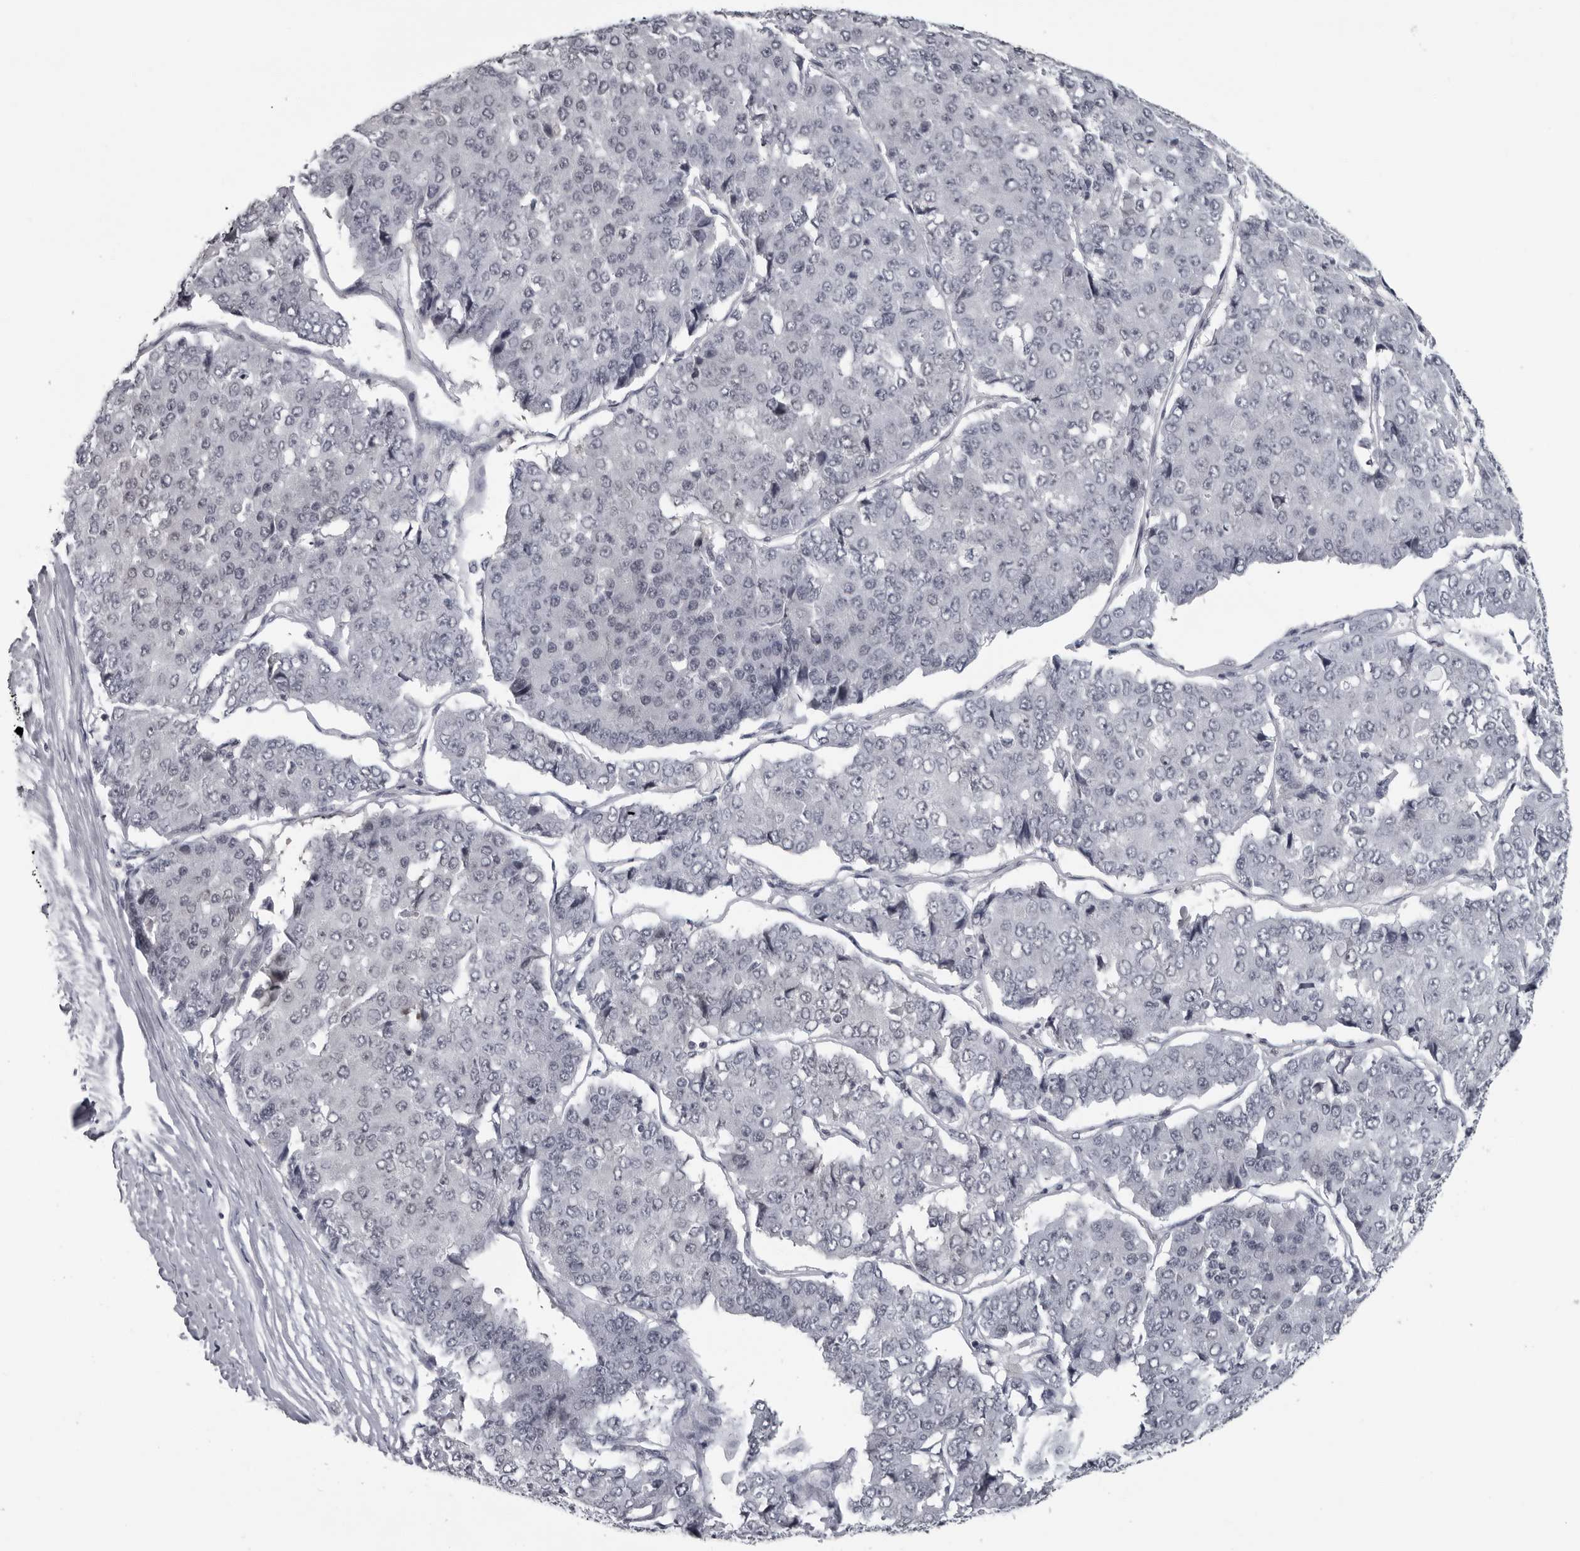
{"staining": {"intensity": "negative", "quantity": "none", "location": "none"}, "tissue": "pancreatic cancer", "cell_type": "Tumor cells", "image_type": "cancer", "snomed": [{"axis": "morphology", "description": "Adenocarcinoma, NOS"}, {"axis": "topography", "description": "Pancreas"}], "caption": "The IHC photomicrograph has no significant staining in tumor cells of pancreatic cancer (adenocarcinoma) tissue.", "gene": "LZIC", "patient": {"sex": "male", "age": 50}}